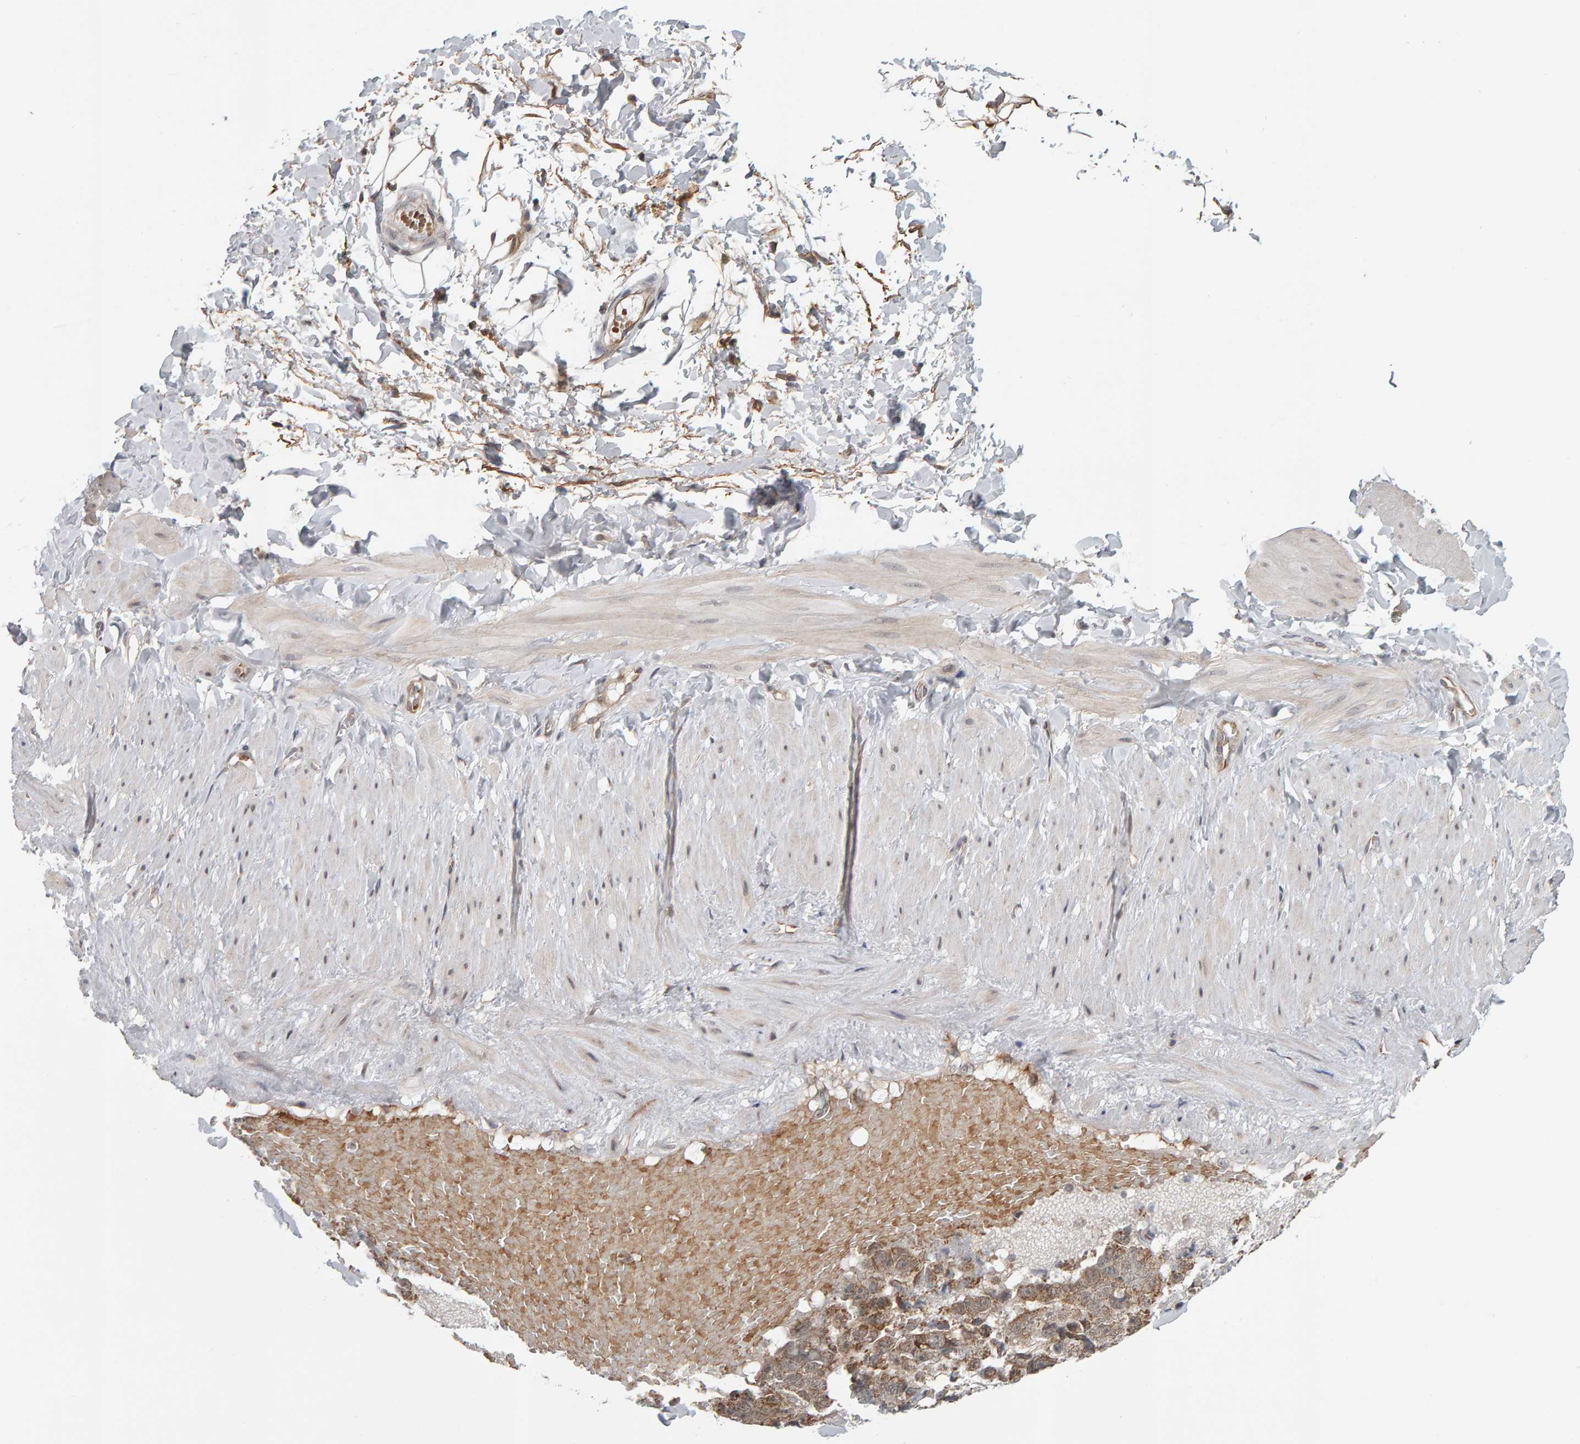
{"staining": {"intensity": "weak", "quantity": ">75%", "location": "cytoplasmic/membranous"}, "tissue": "adipose tissue", "cell_type": "Adipocytes", "image_type": "normal", "snomed": [{"axis": "morphology", "description": "Normal tissue, NOS"}, {"axis": "topography", "description": "Adipose tissue"}, {"axis": "topography", "description": "Vascular tissue"}, {"axis": "topography", "description": "Peripheral nerve tissue"}], "caption": "Brown immunohistochemical staining in normal human adipose tissue reveals weak cytoplasmic/membranous staining in about >75% of adipocytes. (DAB IHC, brown staining for protein, blue staining for nuclei).", "gene": "DAP3", "patient": {"sex": "male", "age": 25}}